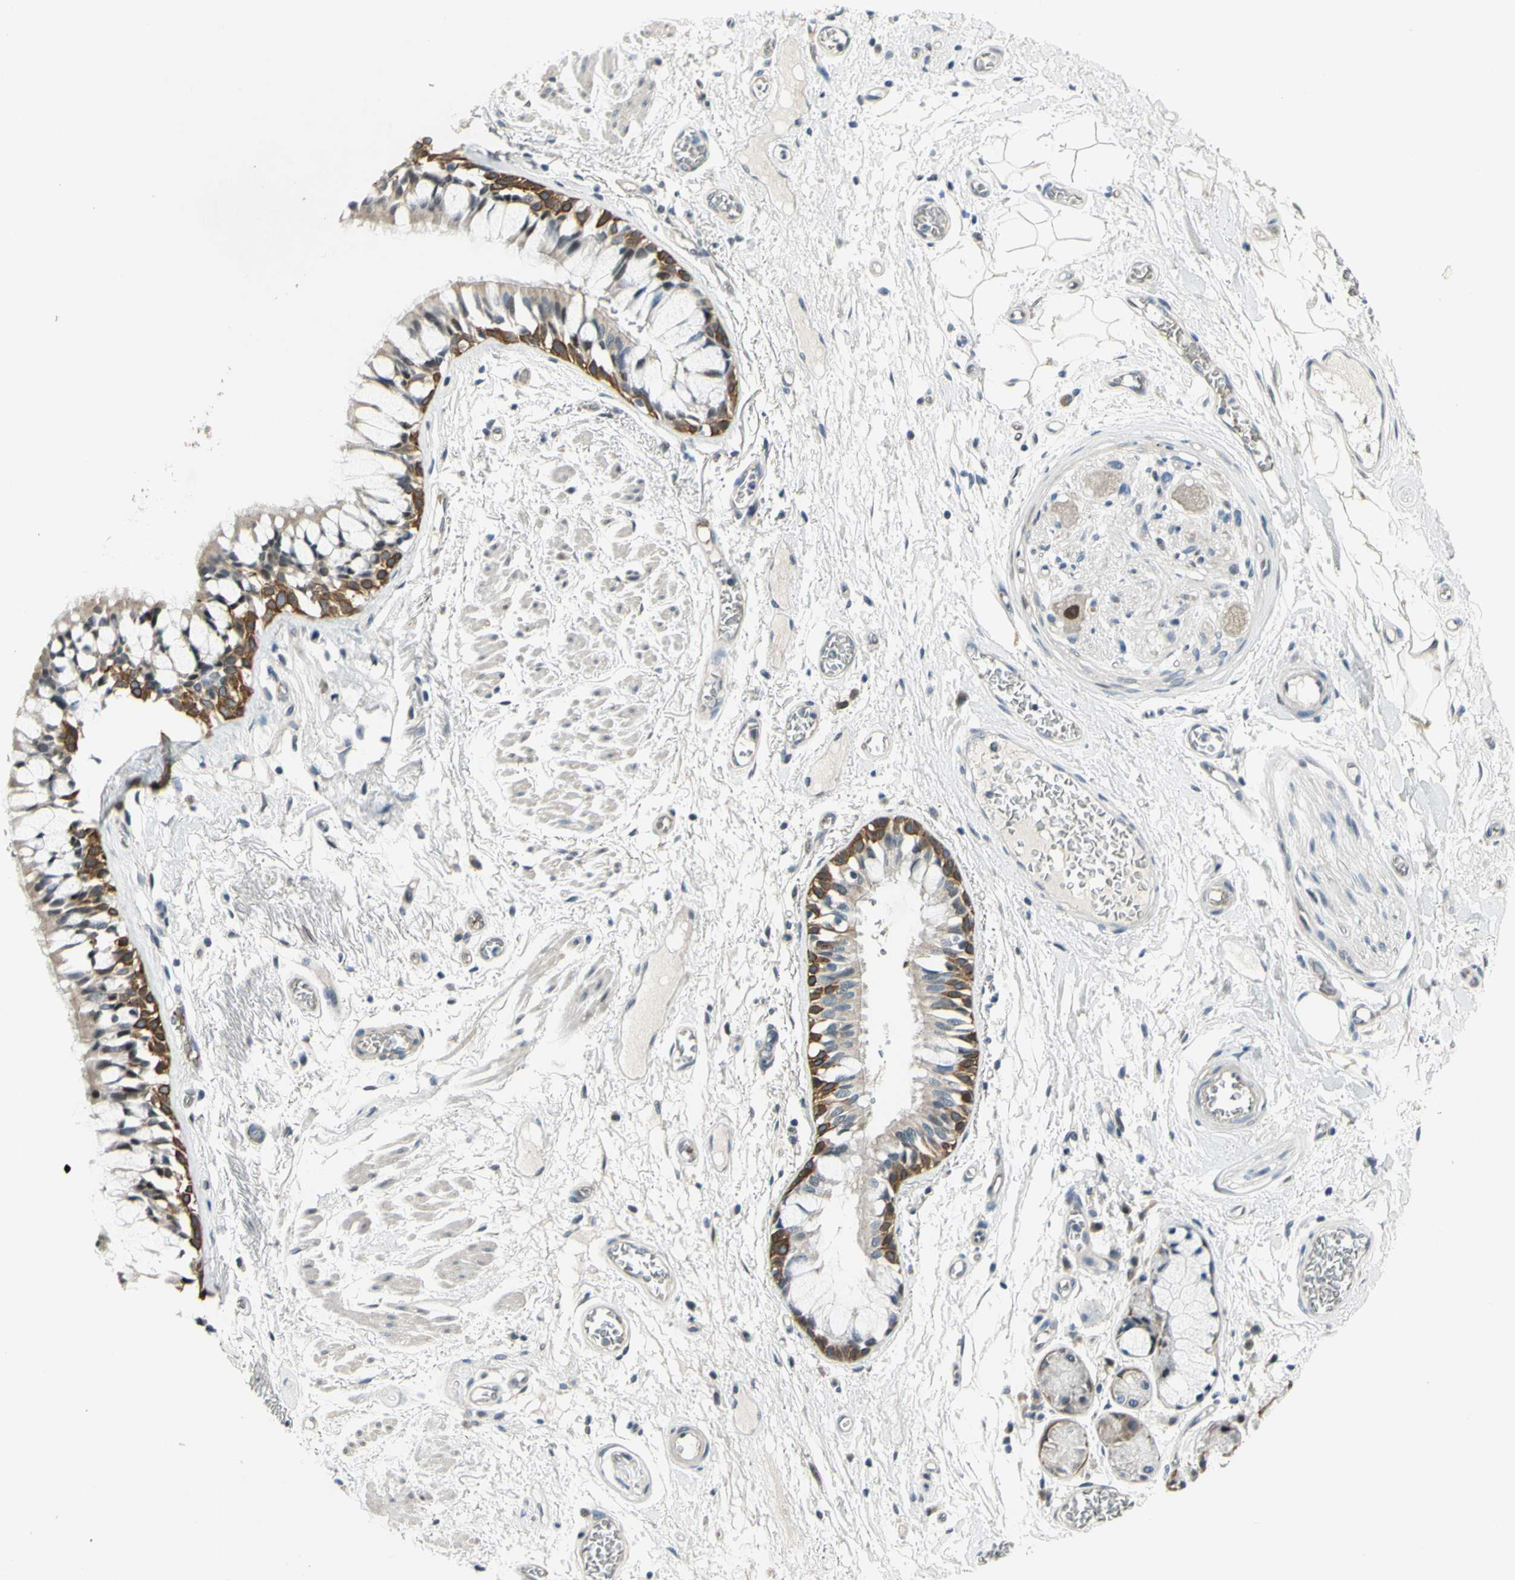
{"staining": {"intensity": "moderate", "quantity": ">75%", "location": "cytoplasmic/membranous,nuclear"}, "tissue": "bronchus", "cell_type": "Respiratory epithelial cells", "image_type": "normal", "snomed": [{"axis": "morphology", "description": "Normal tissue, NOS"}, {"axis": "topography", "description": "Bronchus"}], "caption": "This is an image of immunohistochemistry staining of benign bronchus, which shows moderate staining in the cytoplasmic/membranous,nuclear of respiratory epithelial cells.", "gene": "ZNF184", "patient": {"sex": "male", "age": 66}}